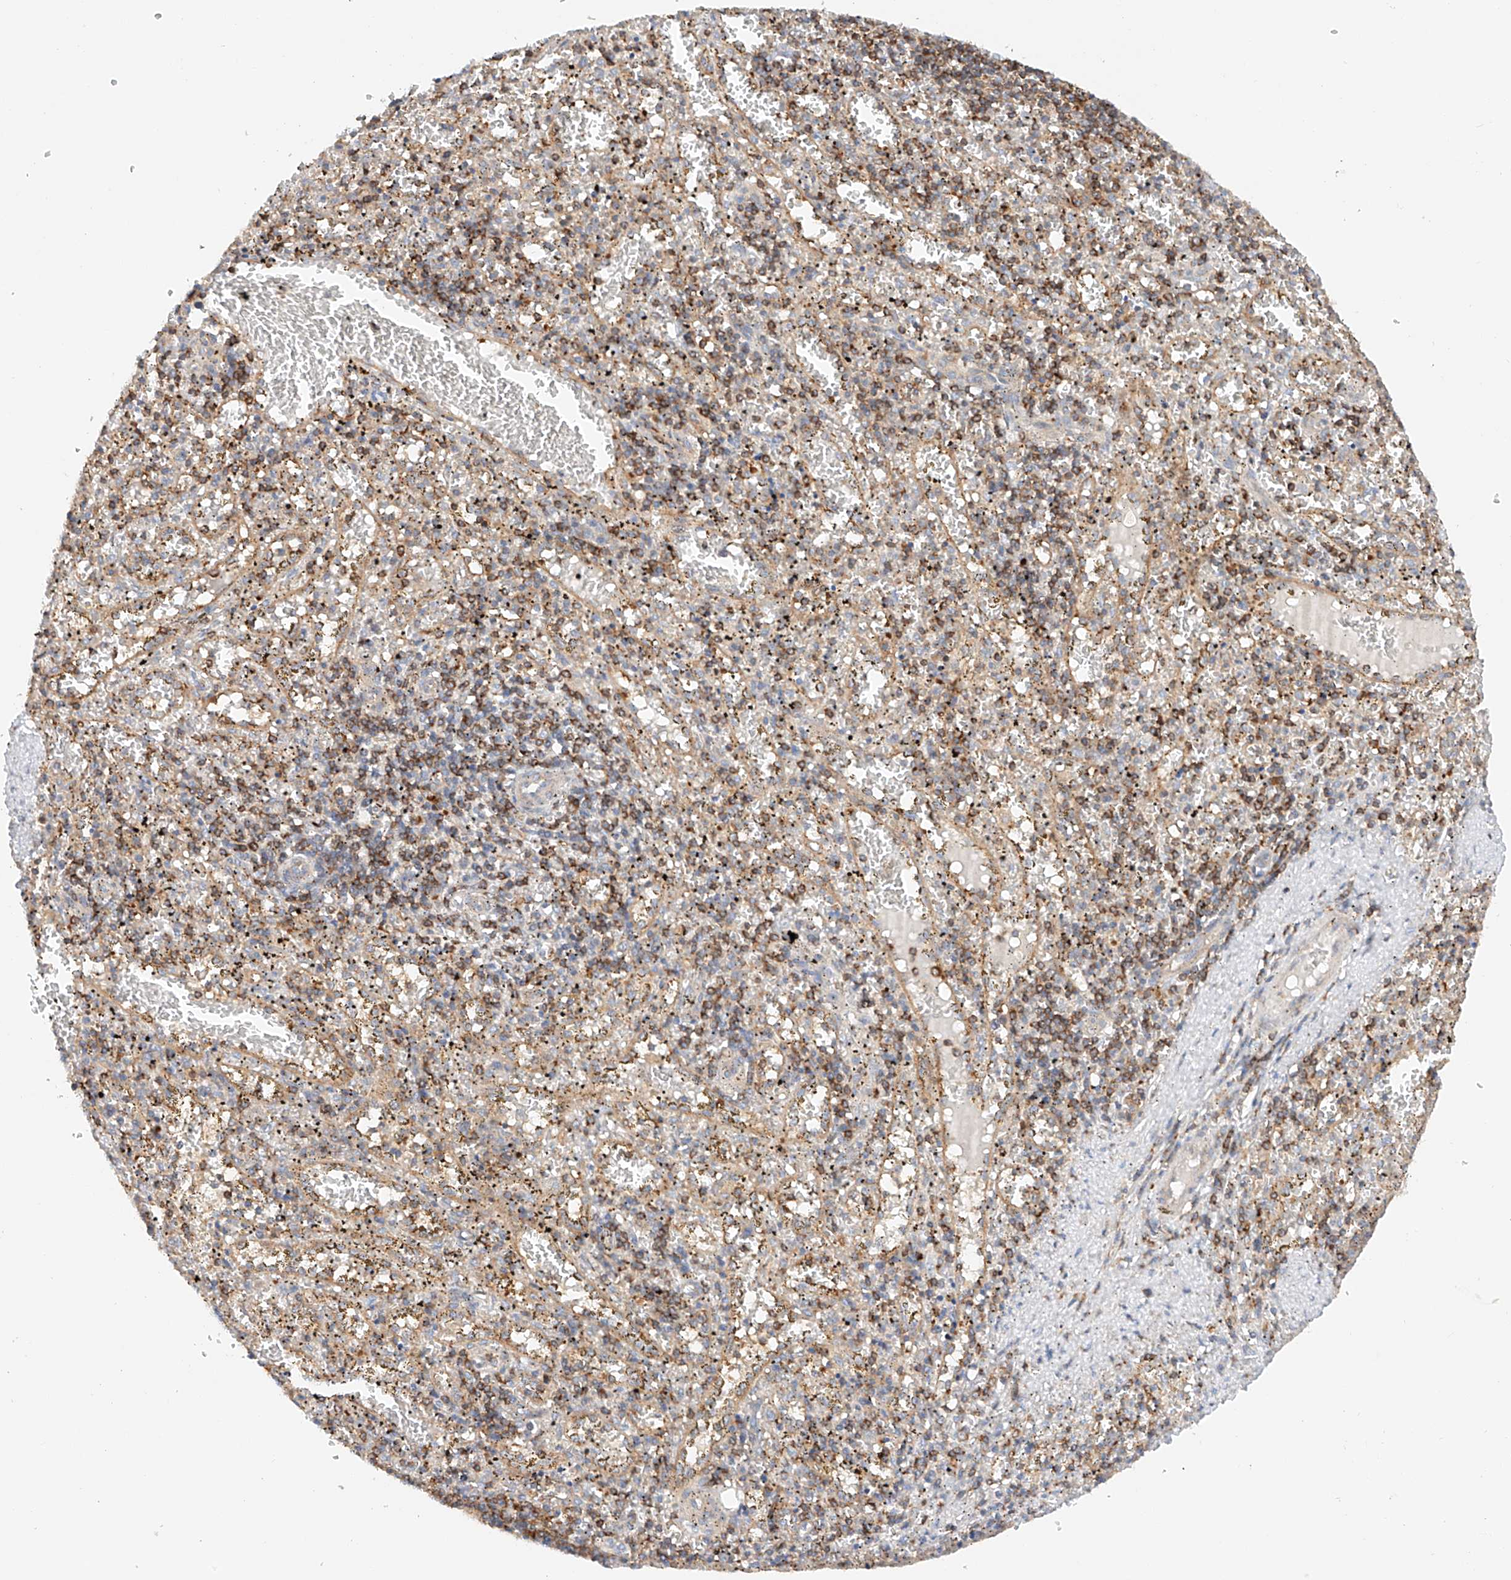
{"staining": {"intensity": "weak", "quantity": "25%-75%", "location": "cytoplasmic/membranous"}, "tissue": "spleen", "cell_type": "Cells in red pulp", "image_type": "normal", "snomed": [{"axis": "morphology", "description": "Normal tissue, NOS"}, {"axis": "topography", "description": "Spleen"}], "caption": "Unremarkable spleen reveals weak cytoplasmic/membranous expression in approximately 25%-75% of cells in red pulp, visualized by immunohistochemistry.", "gene": "MFN2", "patient": {"sex": "male", "age": 11}}